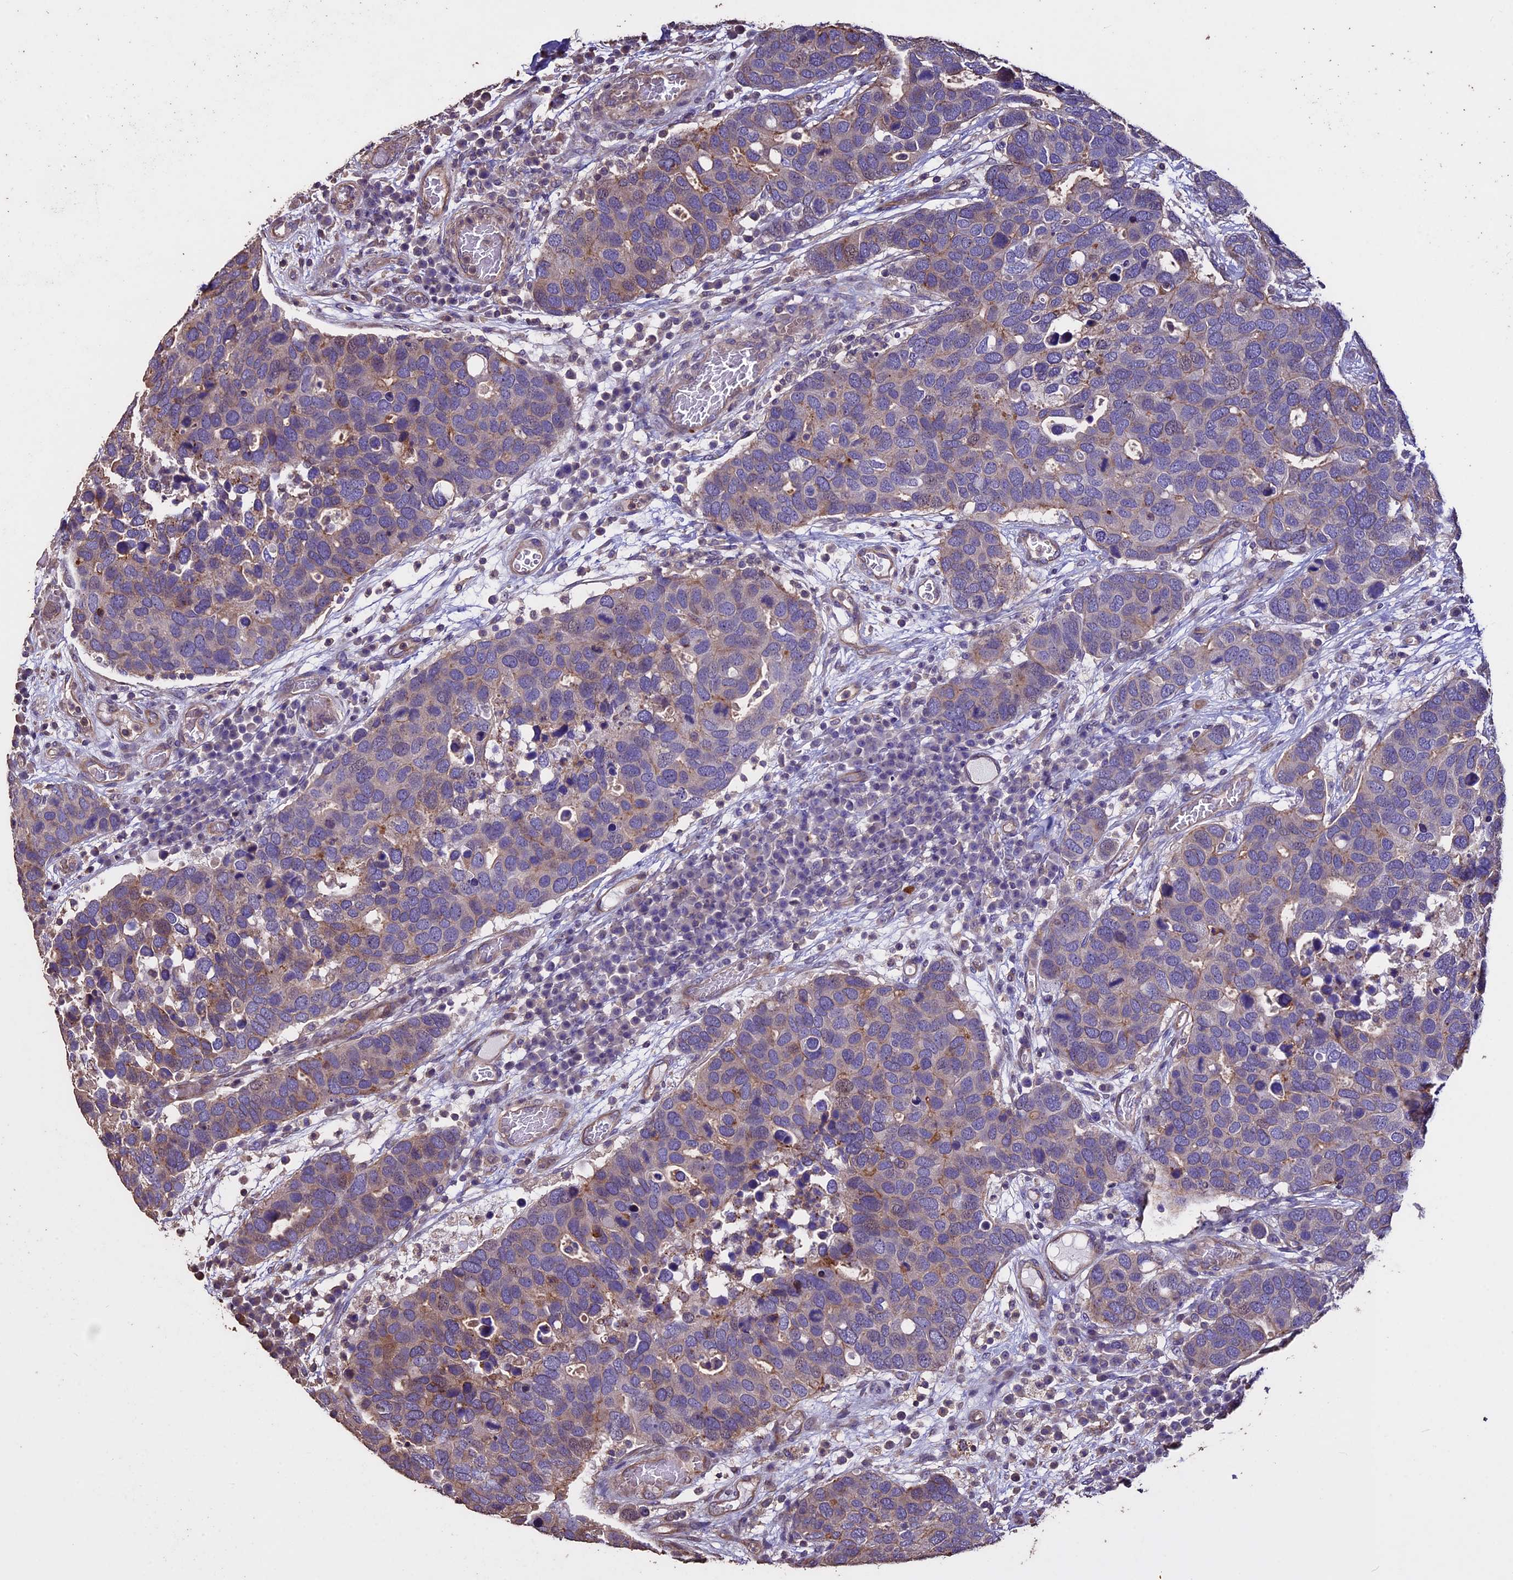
{"staining": {"intensity": "weak", "quantity": "<25%", "location": "cytoplasmic/membranous"}, "tissue": "breast cancer", "cell_type": "Tumor cells", "image_type": "cancer", "snomed": [{"axis": "morphology", "description": "Duct carcinoma"}, {"axis": "topography", "description": "Breast"}], "caption": "A micrograph of breast infiltrating ductal carcinoma stained for a protein demonstrates no brown staining in tumor cells.", "gene": "USB1", "patient": {"sex": "female", "age": 83}}